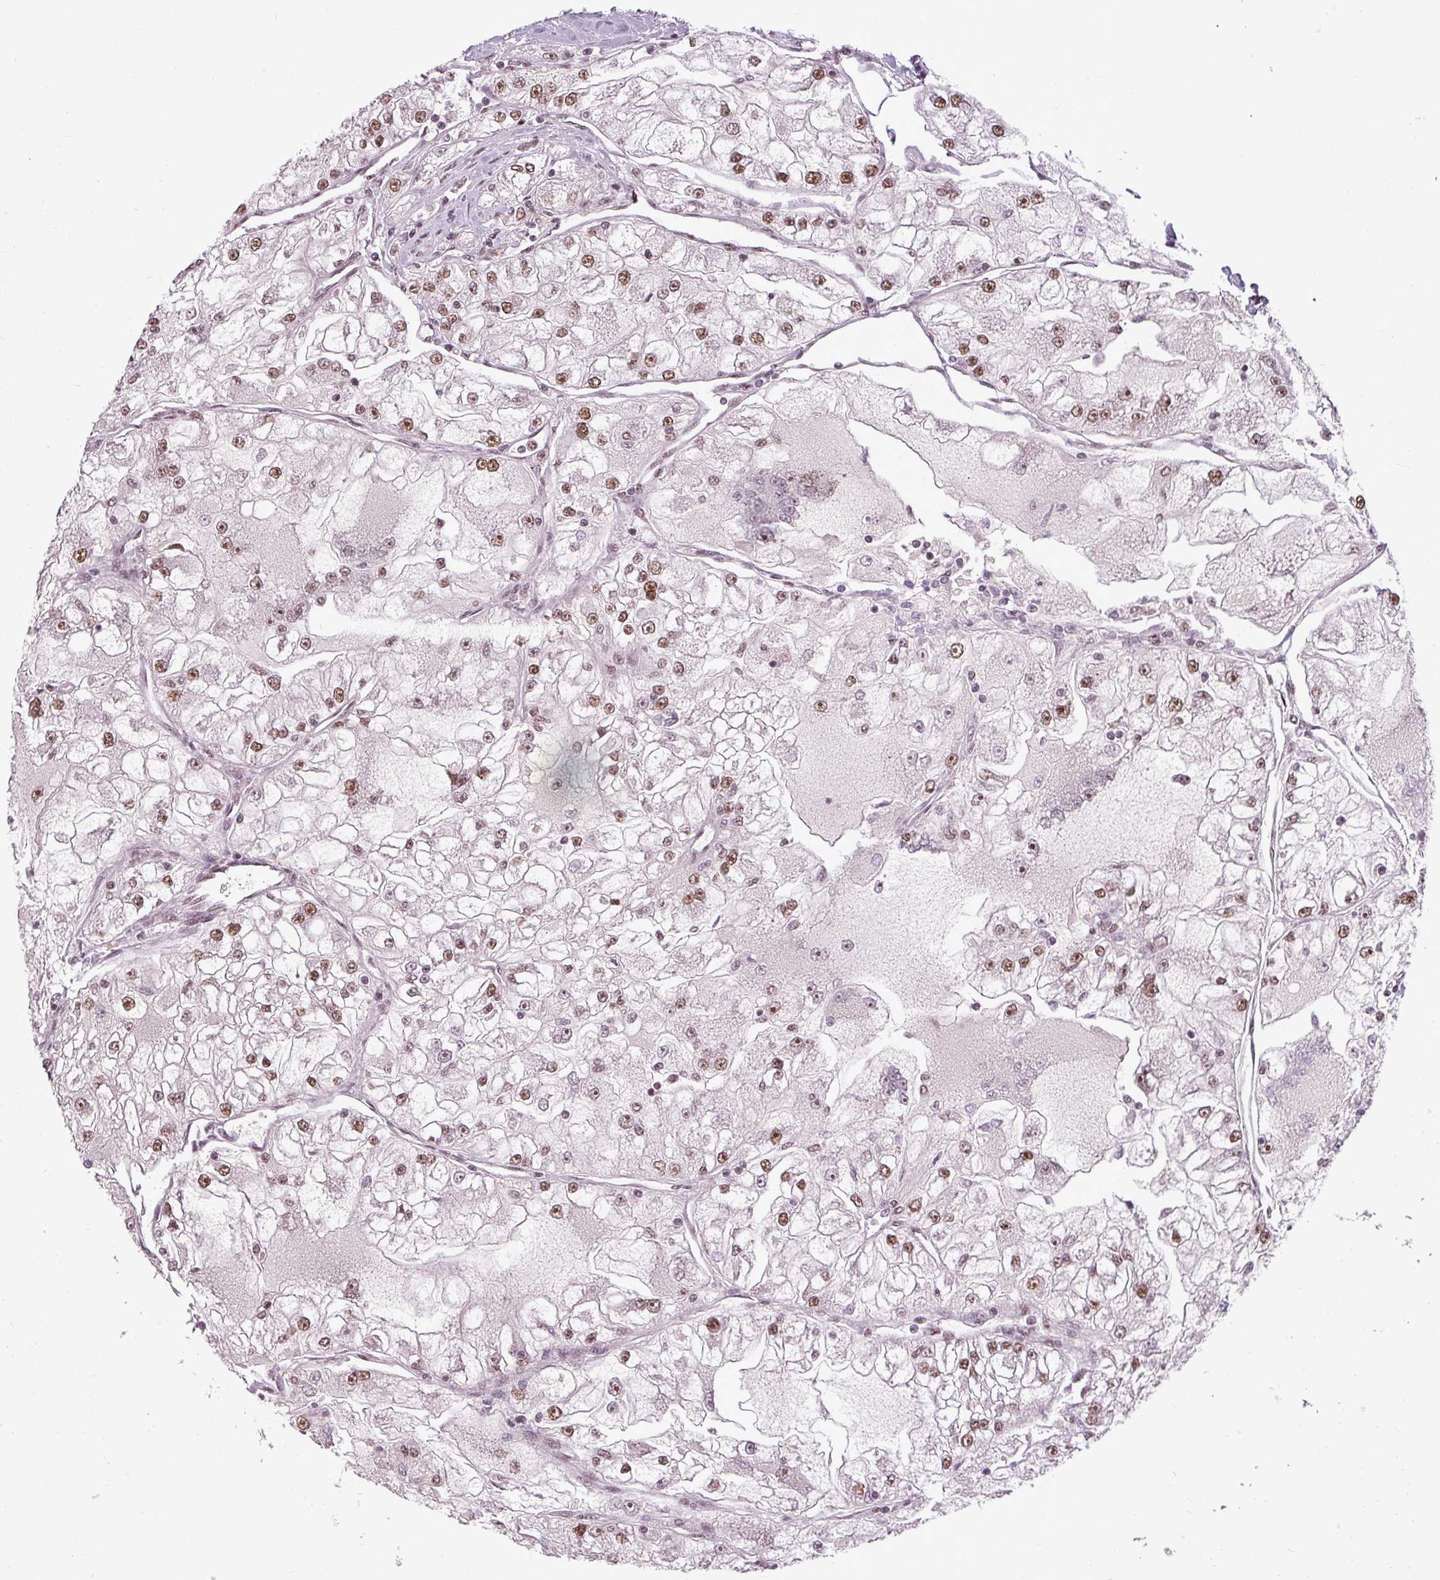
{"staining": {"intensity": "moderate", "quantity": ">75%", "location": "nuclear"}, "tissue": "renal cancer", "cell_type": "Tumor cells", "image_type": "cancer", "snomed": [{"axis": "morphology", "description": "Adenocarcinoma, NOS"}, {"axis": "topography", "description": "Kidney"}], "caption": "Renal adenocarcinoma was stained to show a protein in brown. There is medium levels of moderate nuclear expression in approximately >75% of tumor cells.", "gene": "BCAS3", "patient": {"sex": "female", "age": 72}}